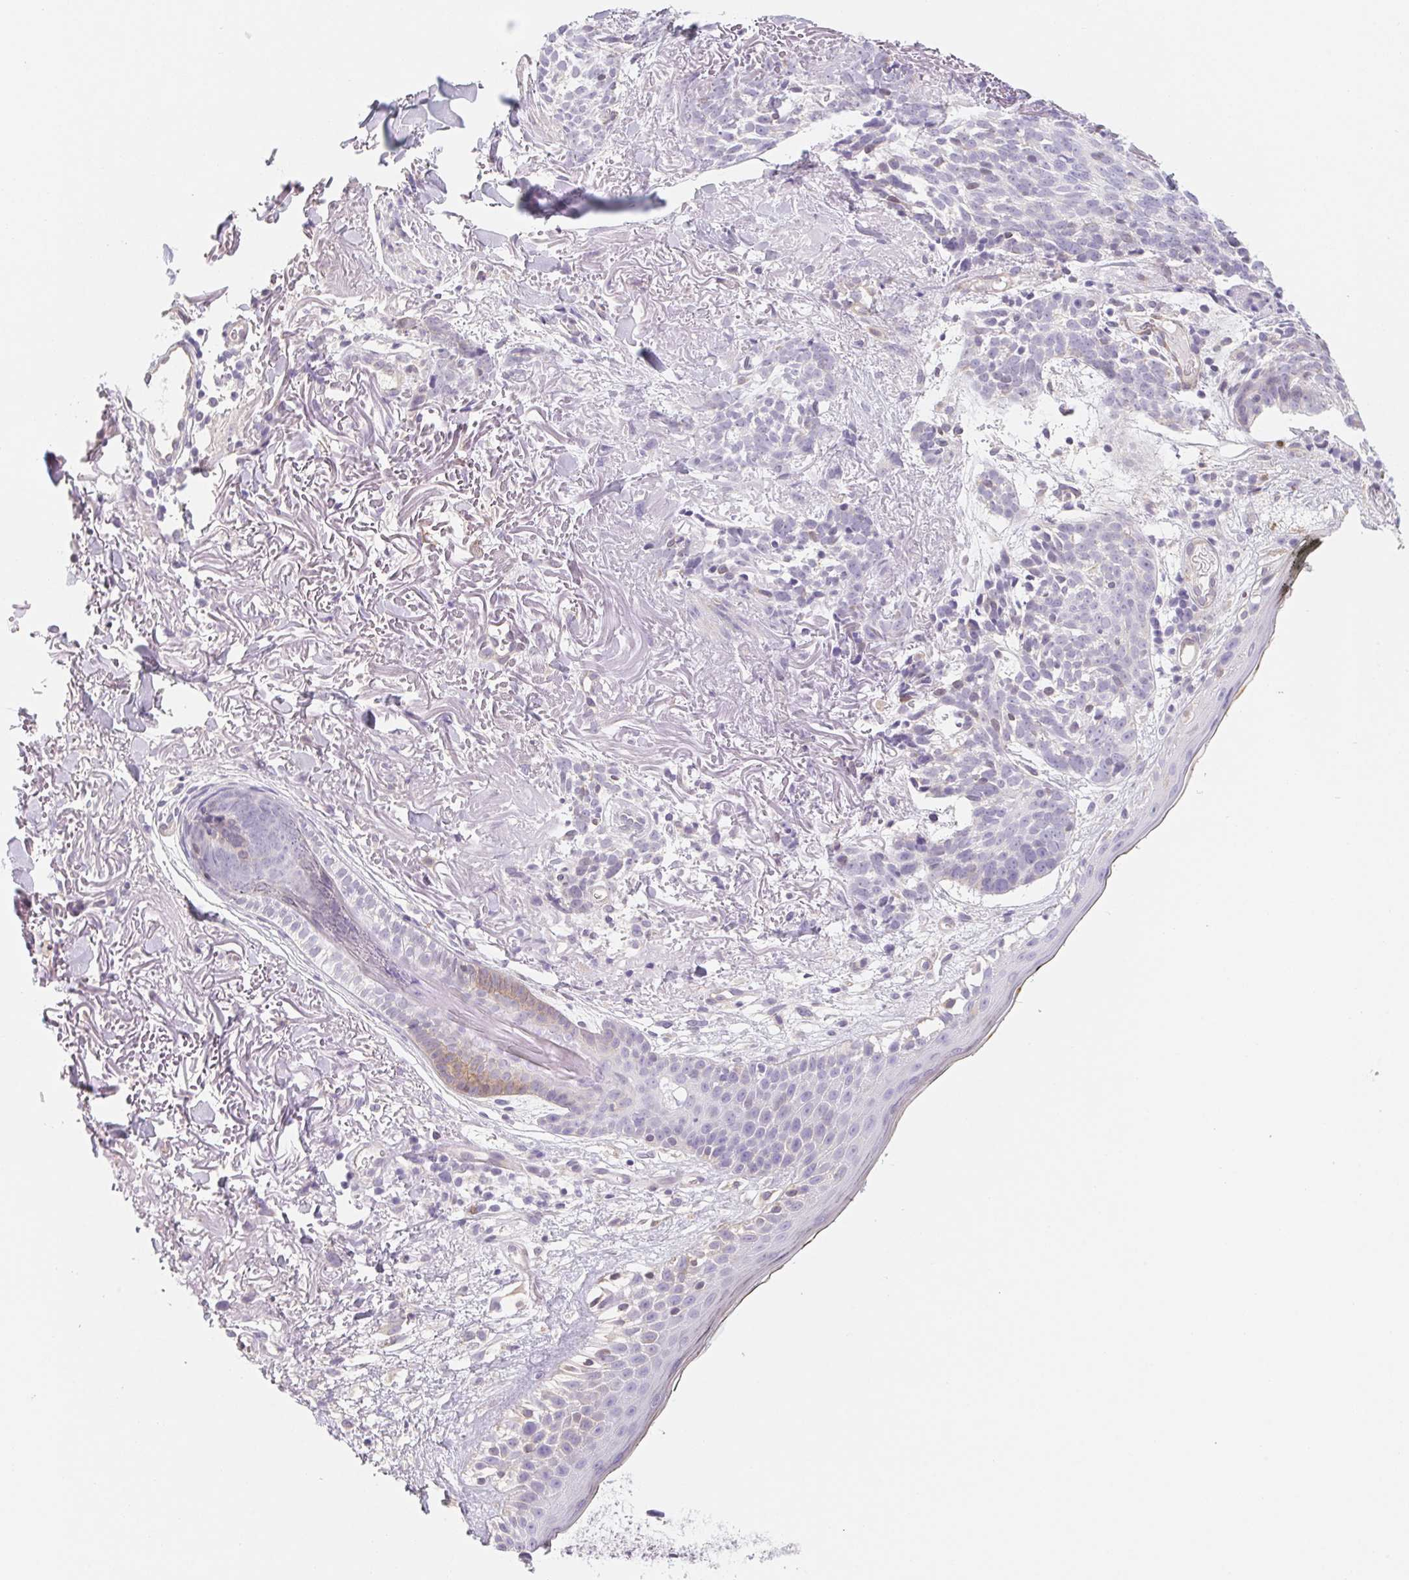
{"staining": {"intensity": "negative", "quantity": "none", "location": "none"}, "tissue": "skin cancer", "cell_type": "Tumor cells", "image_type": "cancer", "snomed": [{"axis": "morphology", "description": "Basal cell carcinoma"}, {"axis": "morphology", "description": "BCC, high aggressive"}, {"axis": "topography", "description": "Skin"}], "caption": "Immunohistochemical staining of human skin basal cell carcinoma exhibits no significant staining in tumor cells. (Brightfield microscopy of DAB immunohistochemistry (IHC) at high magnification).", "gene": "CTNND2", "patient": {"sex": "female", "age": 86}}